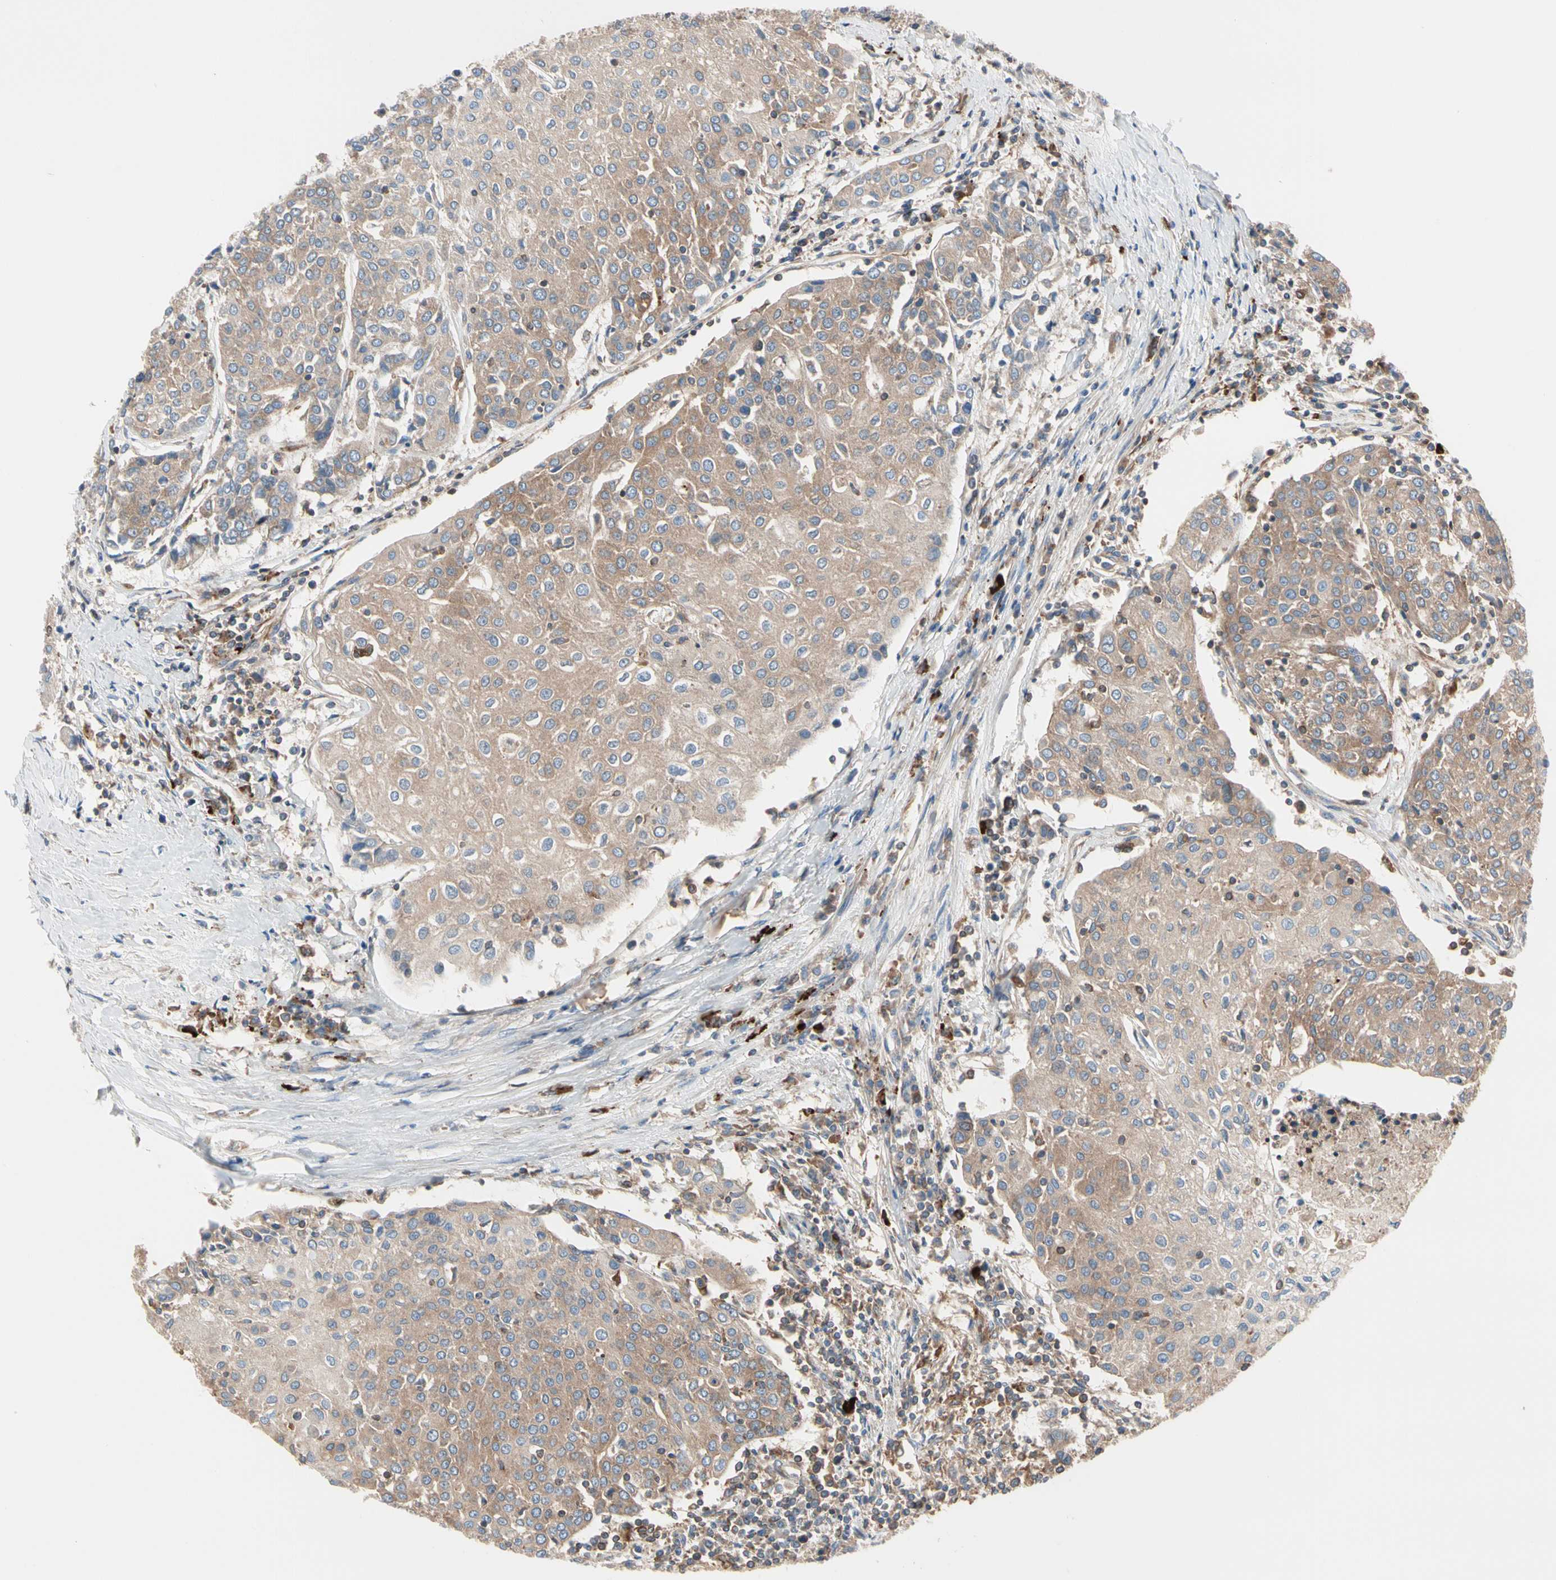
{"staining": {"intensity": "weak", "quantity": ">75%", "location": "cytoplasmic/membranous"}, "tissue": "urothelial cancer", "cell_type": "Tumor cells", "image_type": "cancer", "snomed": [{"axis": "morphology", "description": "Urothelial carcinoma, High grade"}, {"axis": "topography", "description": "Urinary bladder"}], "caption": "Immunohistochemistry (IHC) staining of urothelial cancer, which demonstrates low levels of weak cytoplasmic/membranous staining in approximately >75% of tumor cells indicating weak cytoplasmic/membranous protein positivity. The staining was performed using DAB (3,3'-diaminobenzidine) (brown) for protein detection and nuclei were counterstained in hematoxylin (blue).", "gene": "ROCK1", "patient": {"sex": "female", "age": 85}}